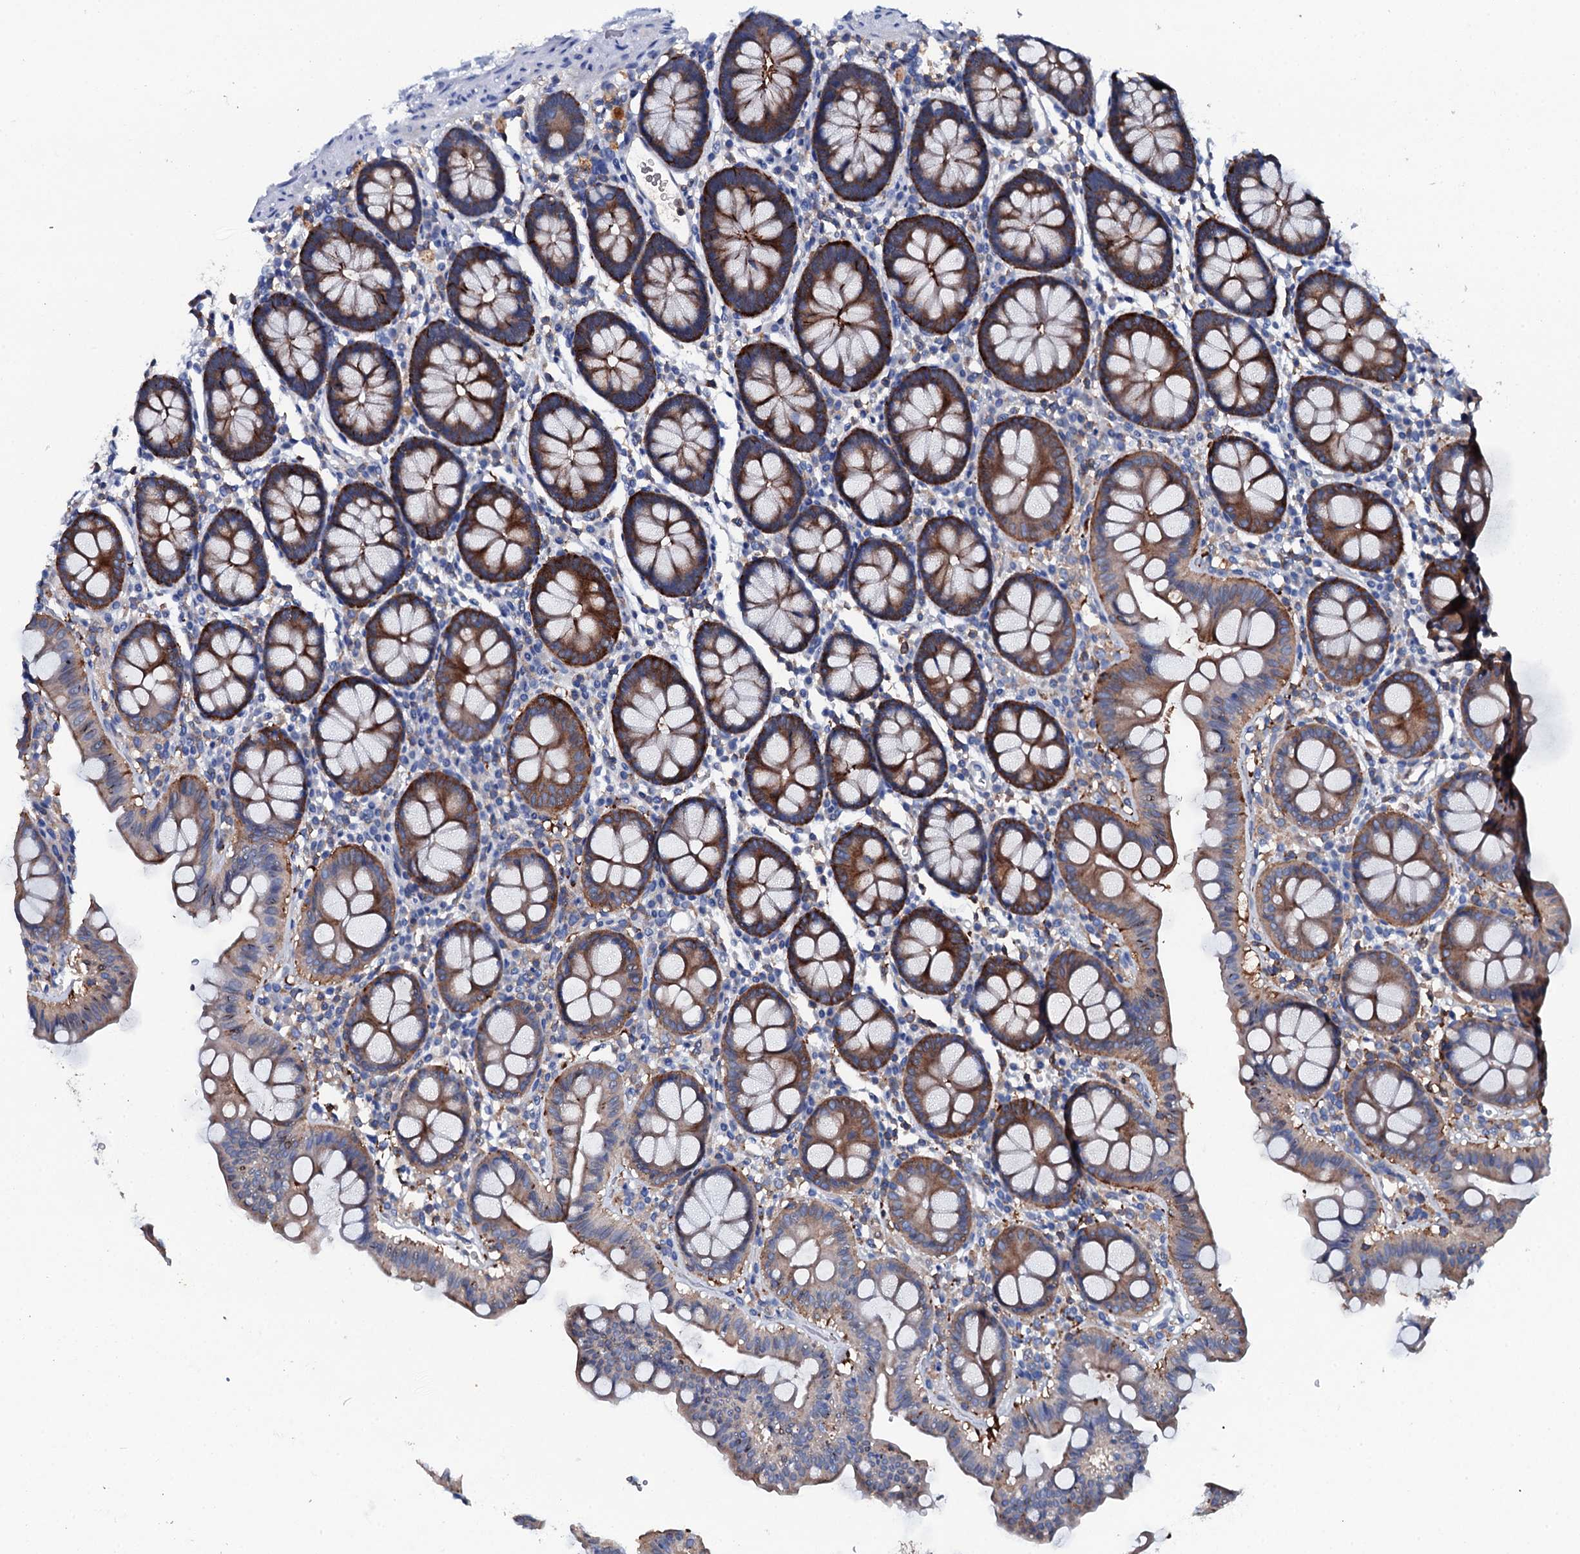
{"staining": {"intensity": "negative", "quantity": "none", "location": "none"}, "tissue": "colon", "cell_type": "Endothelial cells", "image_type": "normal", "snomed": [{"axis": "morphology", "description": "Normal tissue, NOS"}, {"axis": "topography", "description": "Colon"}], "caption": "High power microscopy image of an immunohistochemistry (IHC) histopathology image of normal colon, revealing no significant staining in endothelial cells.", "gene": "MS4A4E", "patient": {"sex": "male", "age": 75}}